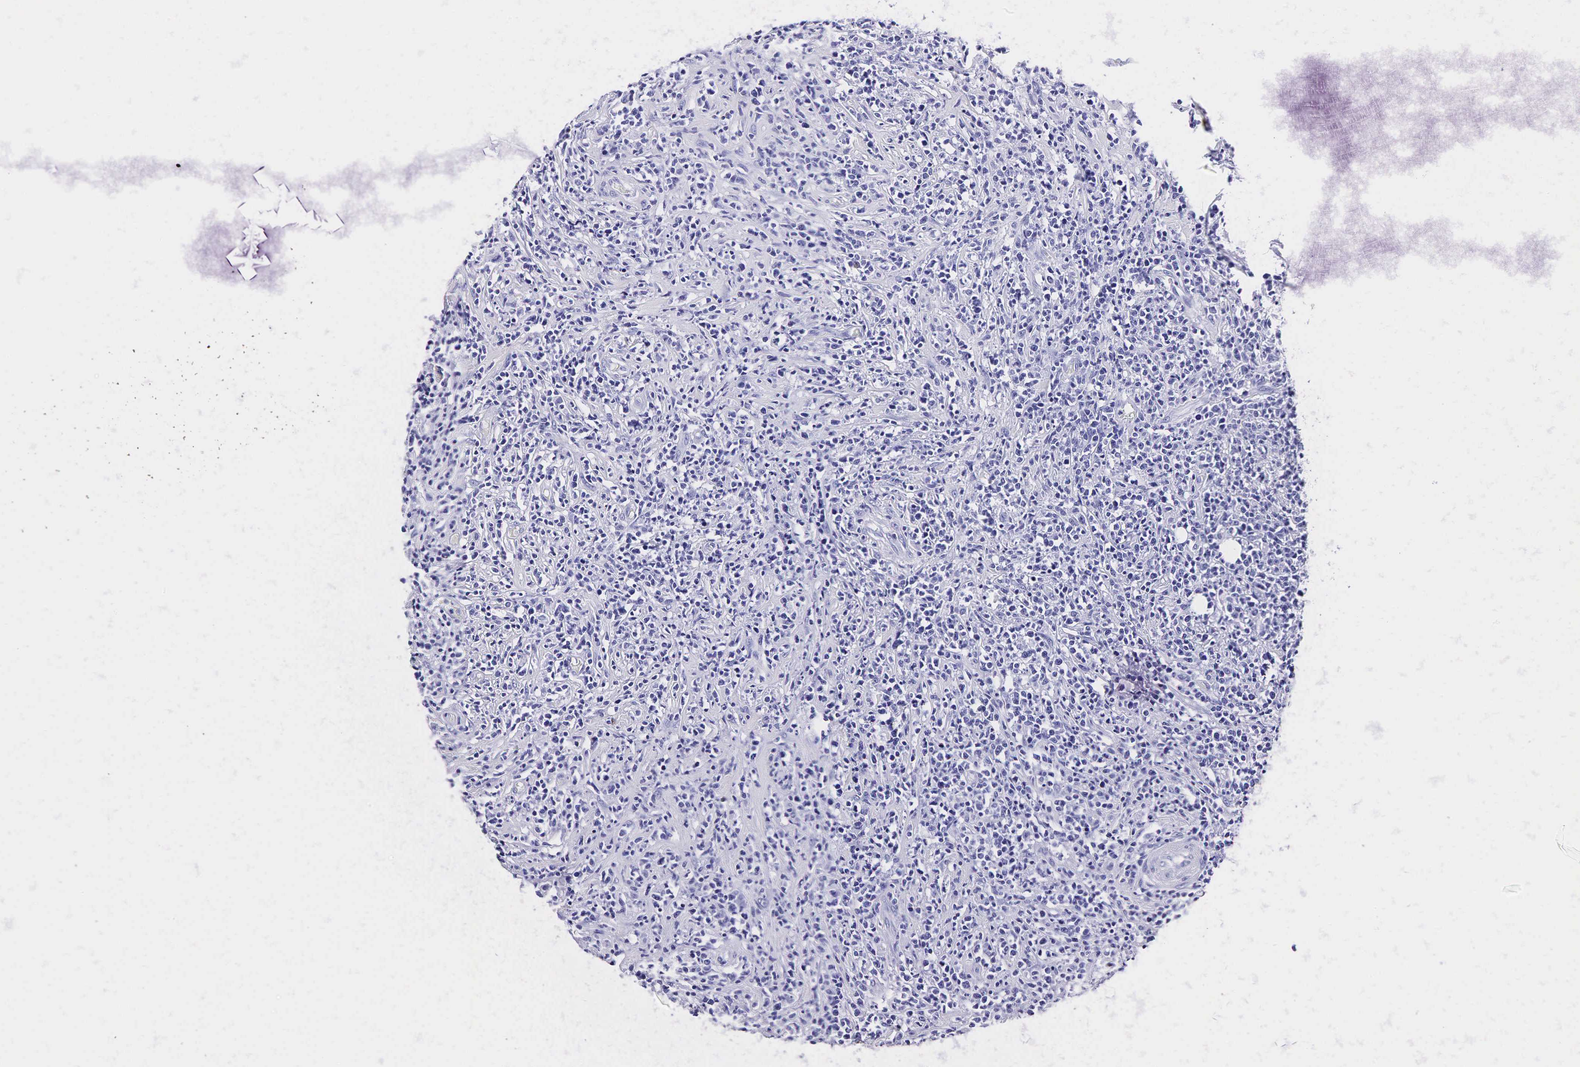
{"staining": {"intensity": "negative", "quantity": "none", "location": "none"}, "tissue": "lymphoma", "cell_type": "Tumor cells", "image_type": "cancer", "snomed": [{"axis": "morphology", "description": "Malignant lymphoma, non-Hodgkin's type, High grade"}, {"axis": "topography", "description": "Colon"}], "caption": "High-grade malignant lymphoma, non-Hodgkin's type stained for a protein using immunohistochemistry demonstrates no staining tumor cells.", "gene": "KLK3", "patient": {"sex": "male", "age": 82}}